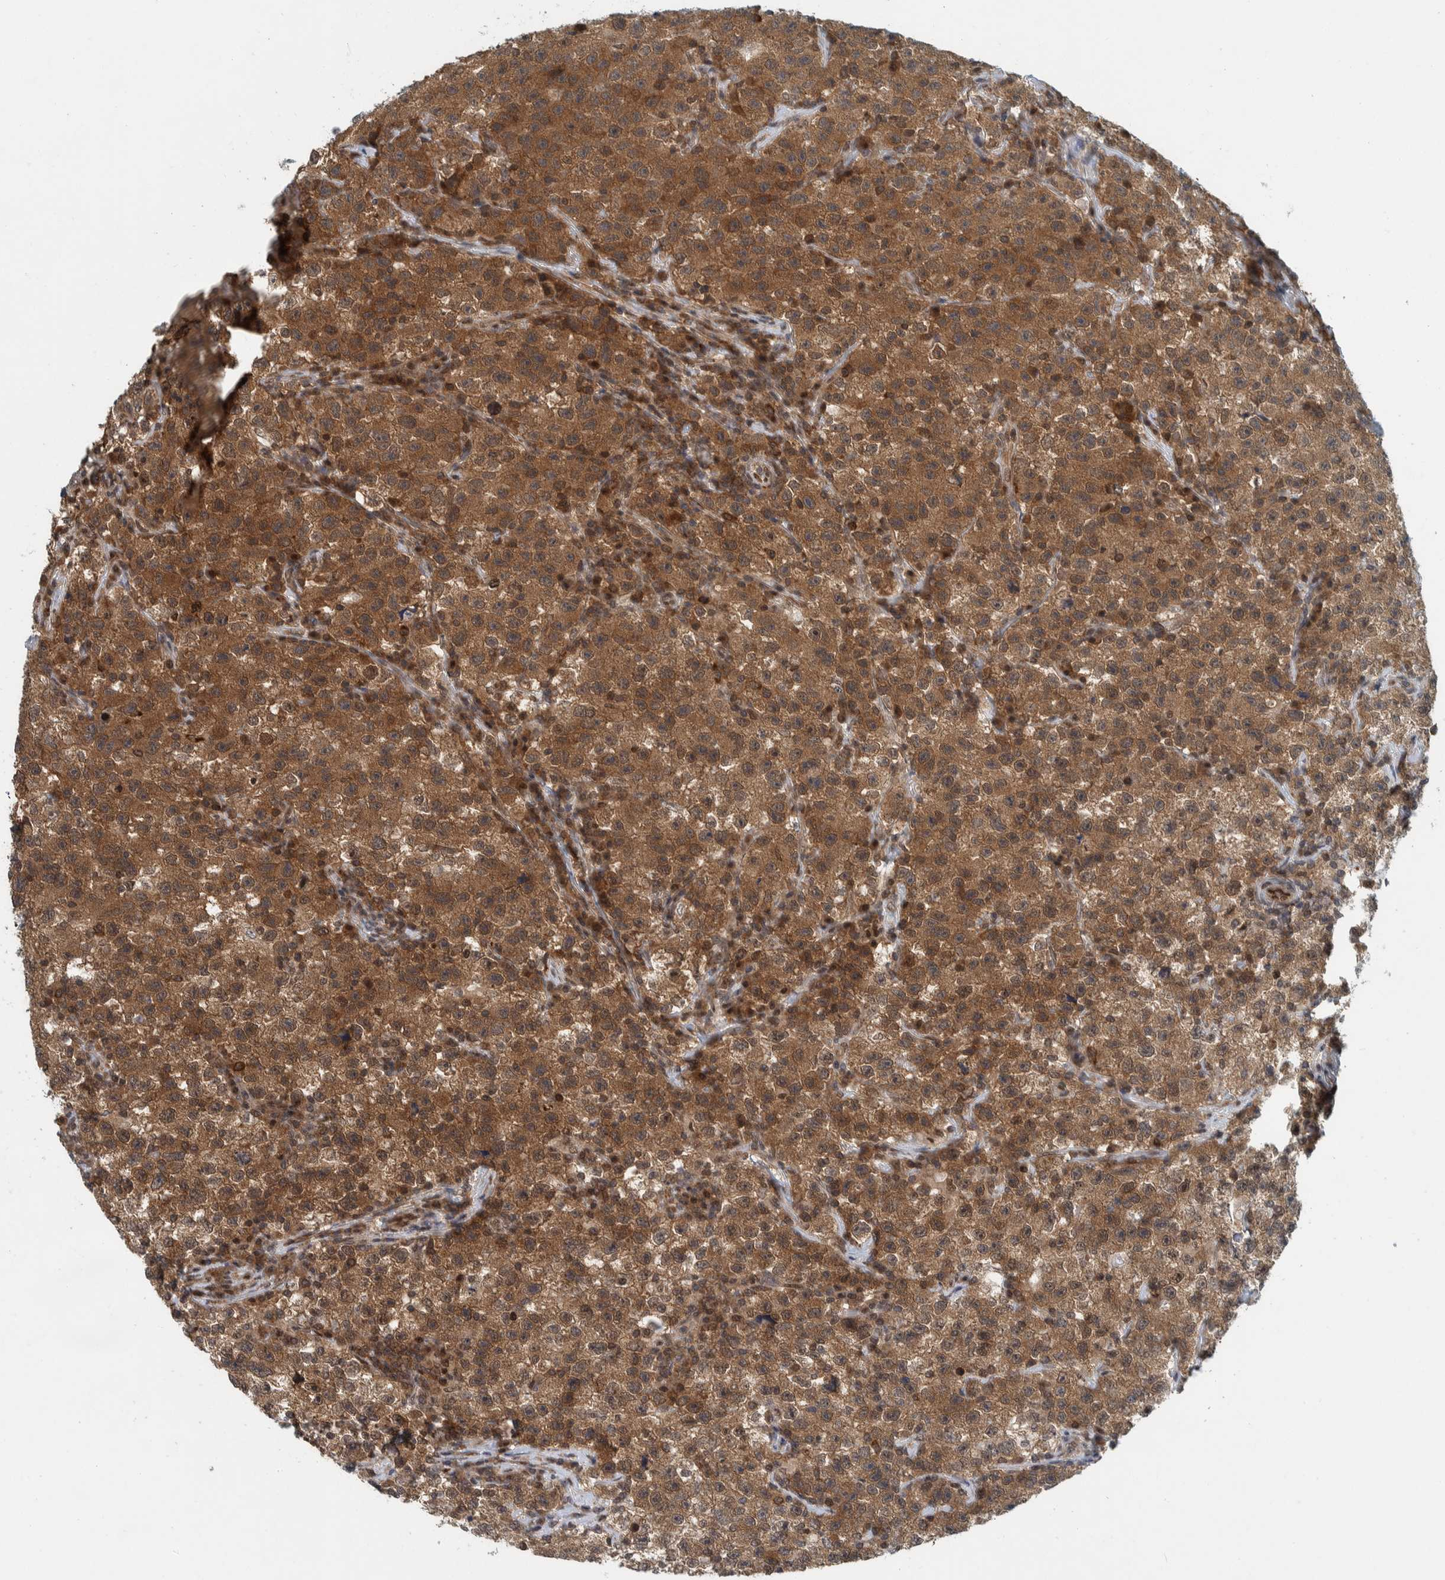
{"staining": {"intensity": "moderate", "quantity": ">75%", "location": "cytoplasmic/membranous"}, "tissue": "testis cancer", "cell_type": "Tumor cells", "image_type": "cancer", "snomed": [{"axis": "morphology", "description": "Seminoma, NOS"}, {"axis": "topography", "description": "Testis"}], "caption": "Testis seminoma stained with immunohistochemistry (IHC) shows moderate cytoplasmic/membranous staining in about >75% of tumor cells.", "gene": "COPS3", "patient": {"sex": "male", "age": 22}}